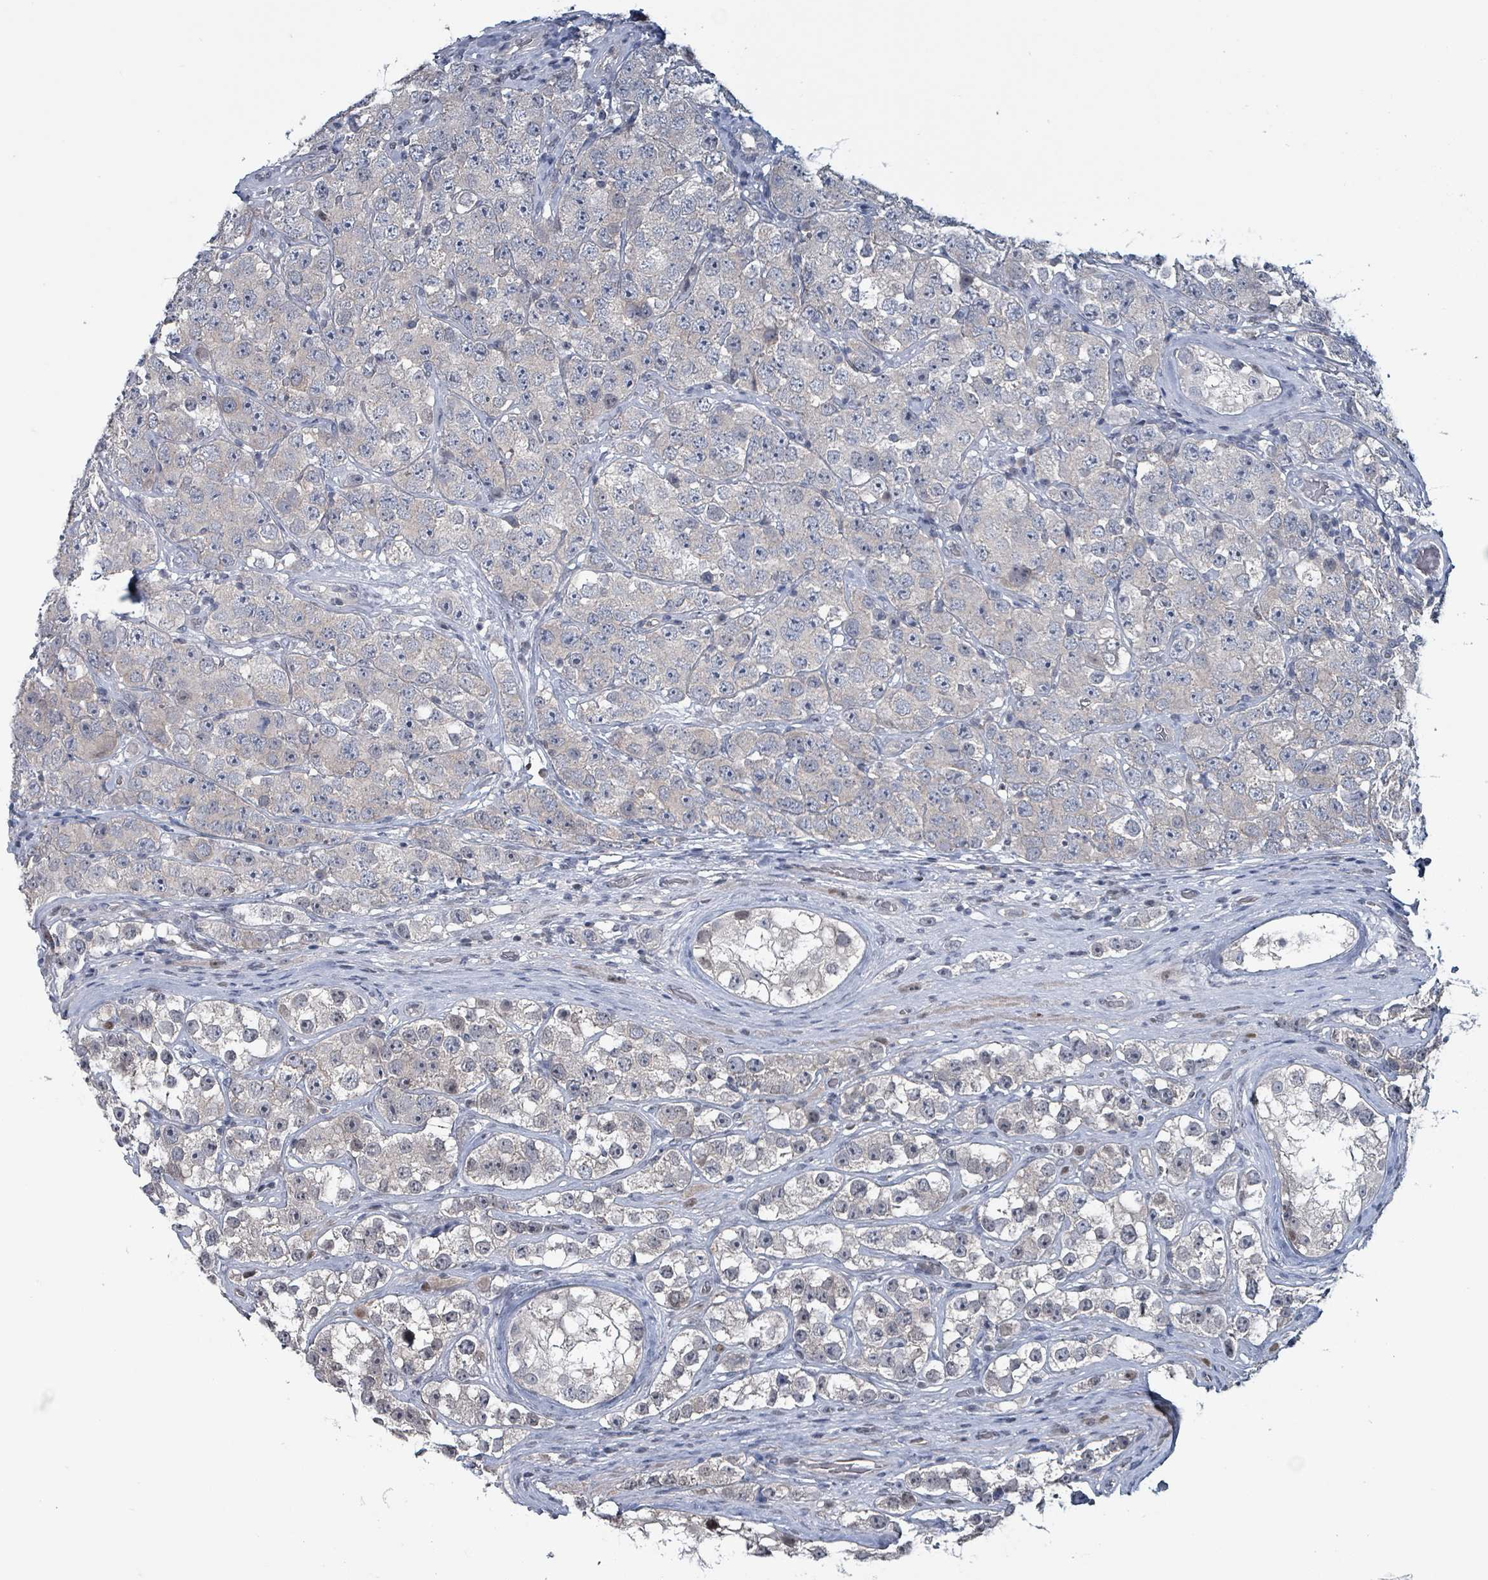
{"staining": {"intensity": "negative", "quantity": "none", "location": "none"}, "tissue": "testis cancer", "cell_type": "Tumor cells", "image_type": "cancer", "snomed": [{"axis": "morphology", "description": "Seminoma, NOS"}, {"axis": "topography", "description": "Testis"}], "caption": "Immunohistochemistry of testis cancer (seminoma) exhibits no positivity in tumor cells. (Brightfield microscopy of DAB IHC at high magnification).", "gene": "BIVM", "patient": {"sex": "male", "age": 28}}